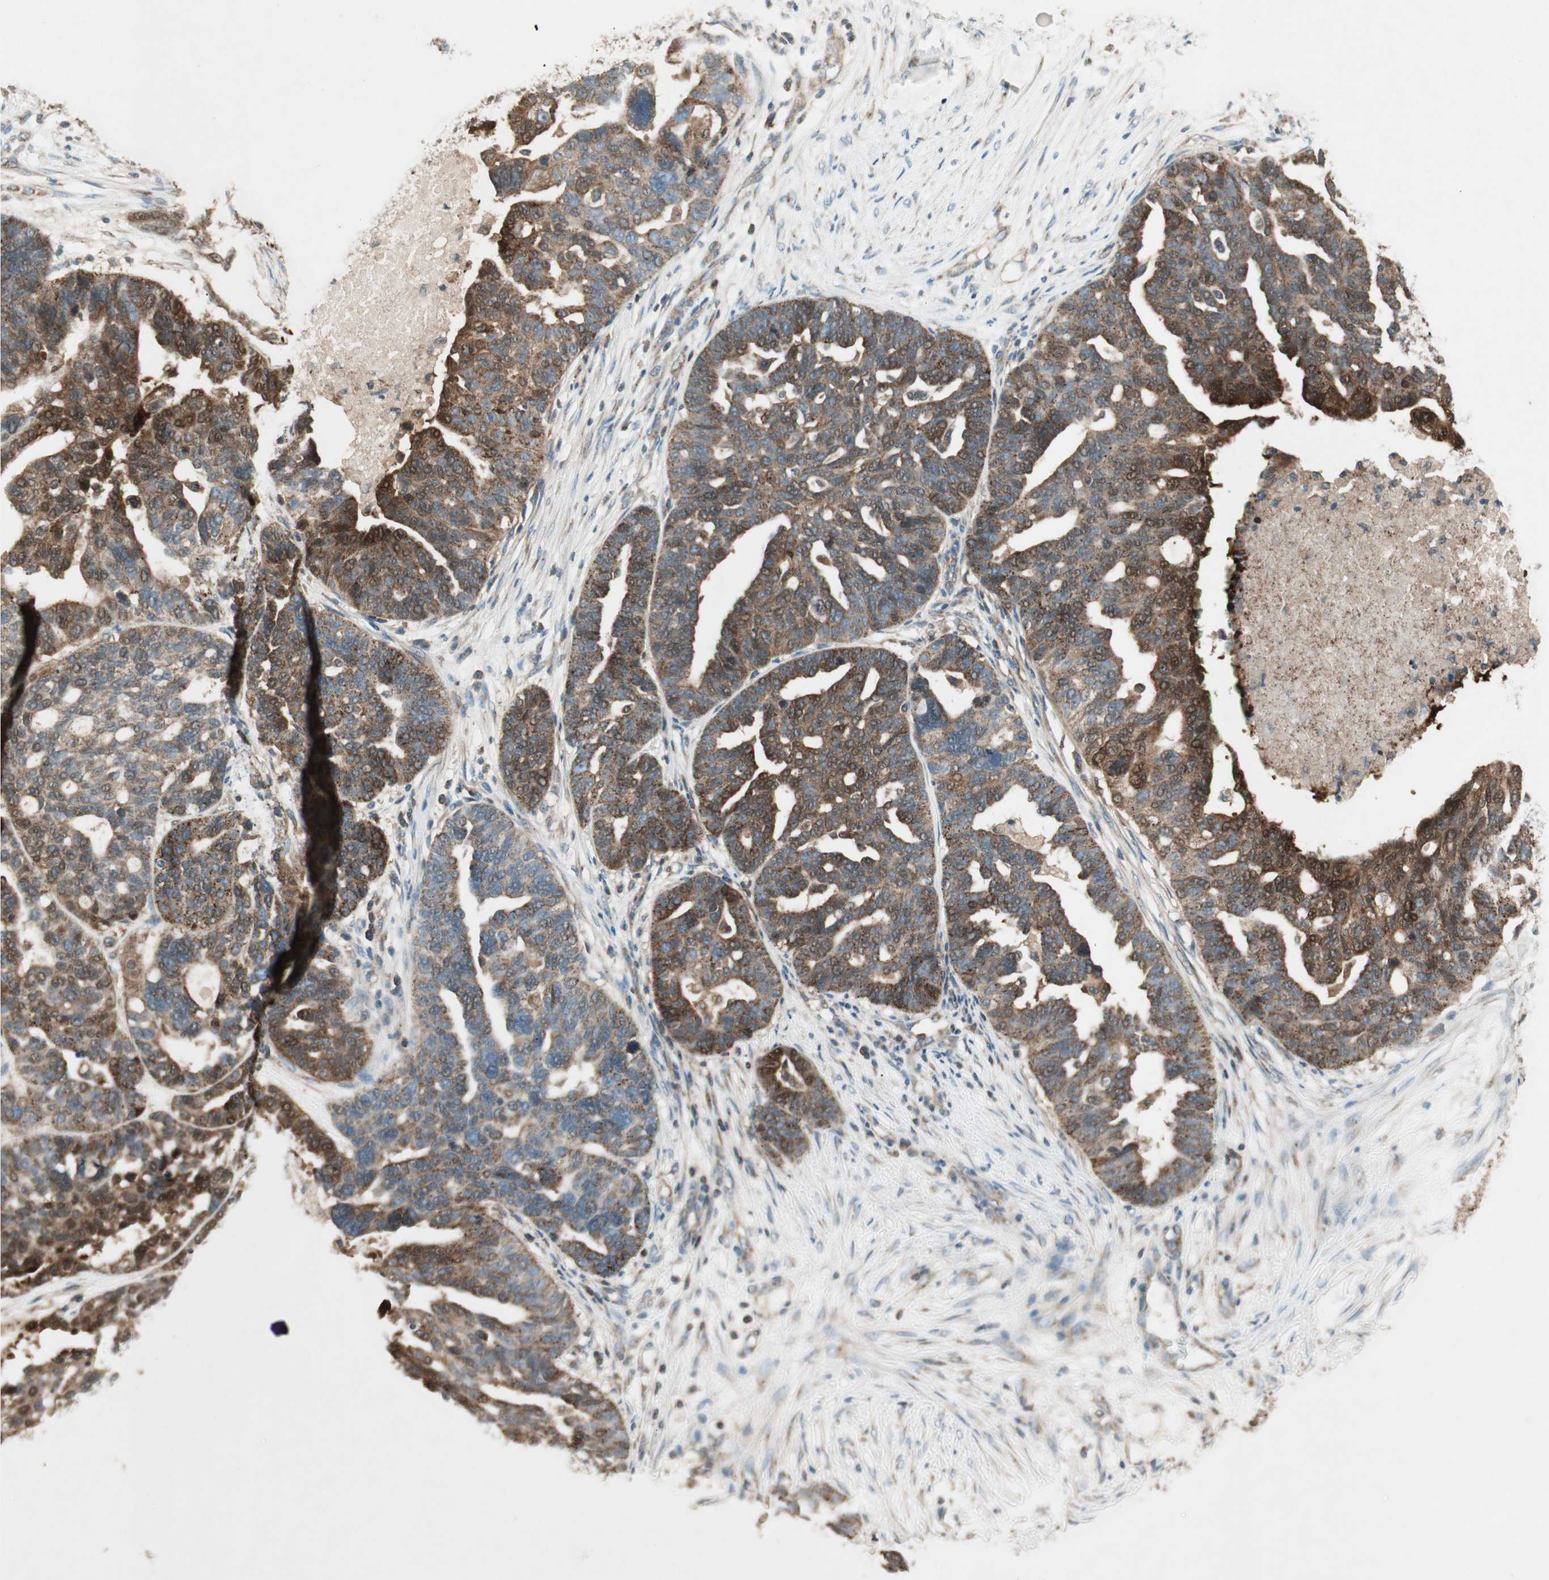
{"staining": {"intensity": "strong", "quantity": ">75%", "location": "cytoplasmic/membranous,nuclear"}, "tissue": "ovarian cancer", "cell_type": "Tumor cells", "image_type": "cancer", "snomed": [{"axis": "morphology", "description": "Cystadenocarcinoma, serous, NOS"}, {"axis": "topography", "description": "Ovary"}], "caption": "Human serous cystadenocarcinoma (ovarian) stained with a brown dye reveals strong cytoplasmic/membranous and nuclear positive staining in about >75% of tumor cells.", "gene": "CHADL", "patient": {"sex": "female", "age": 59}}